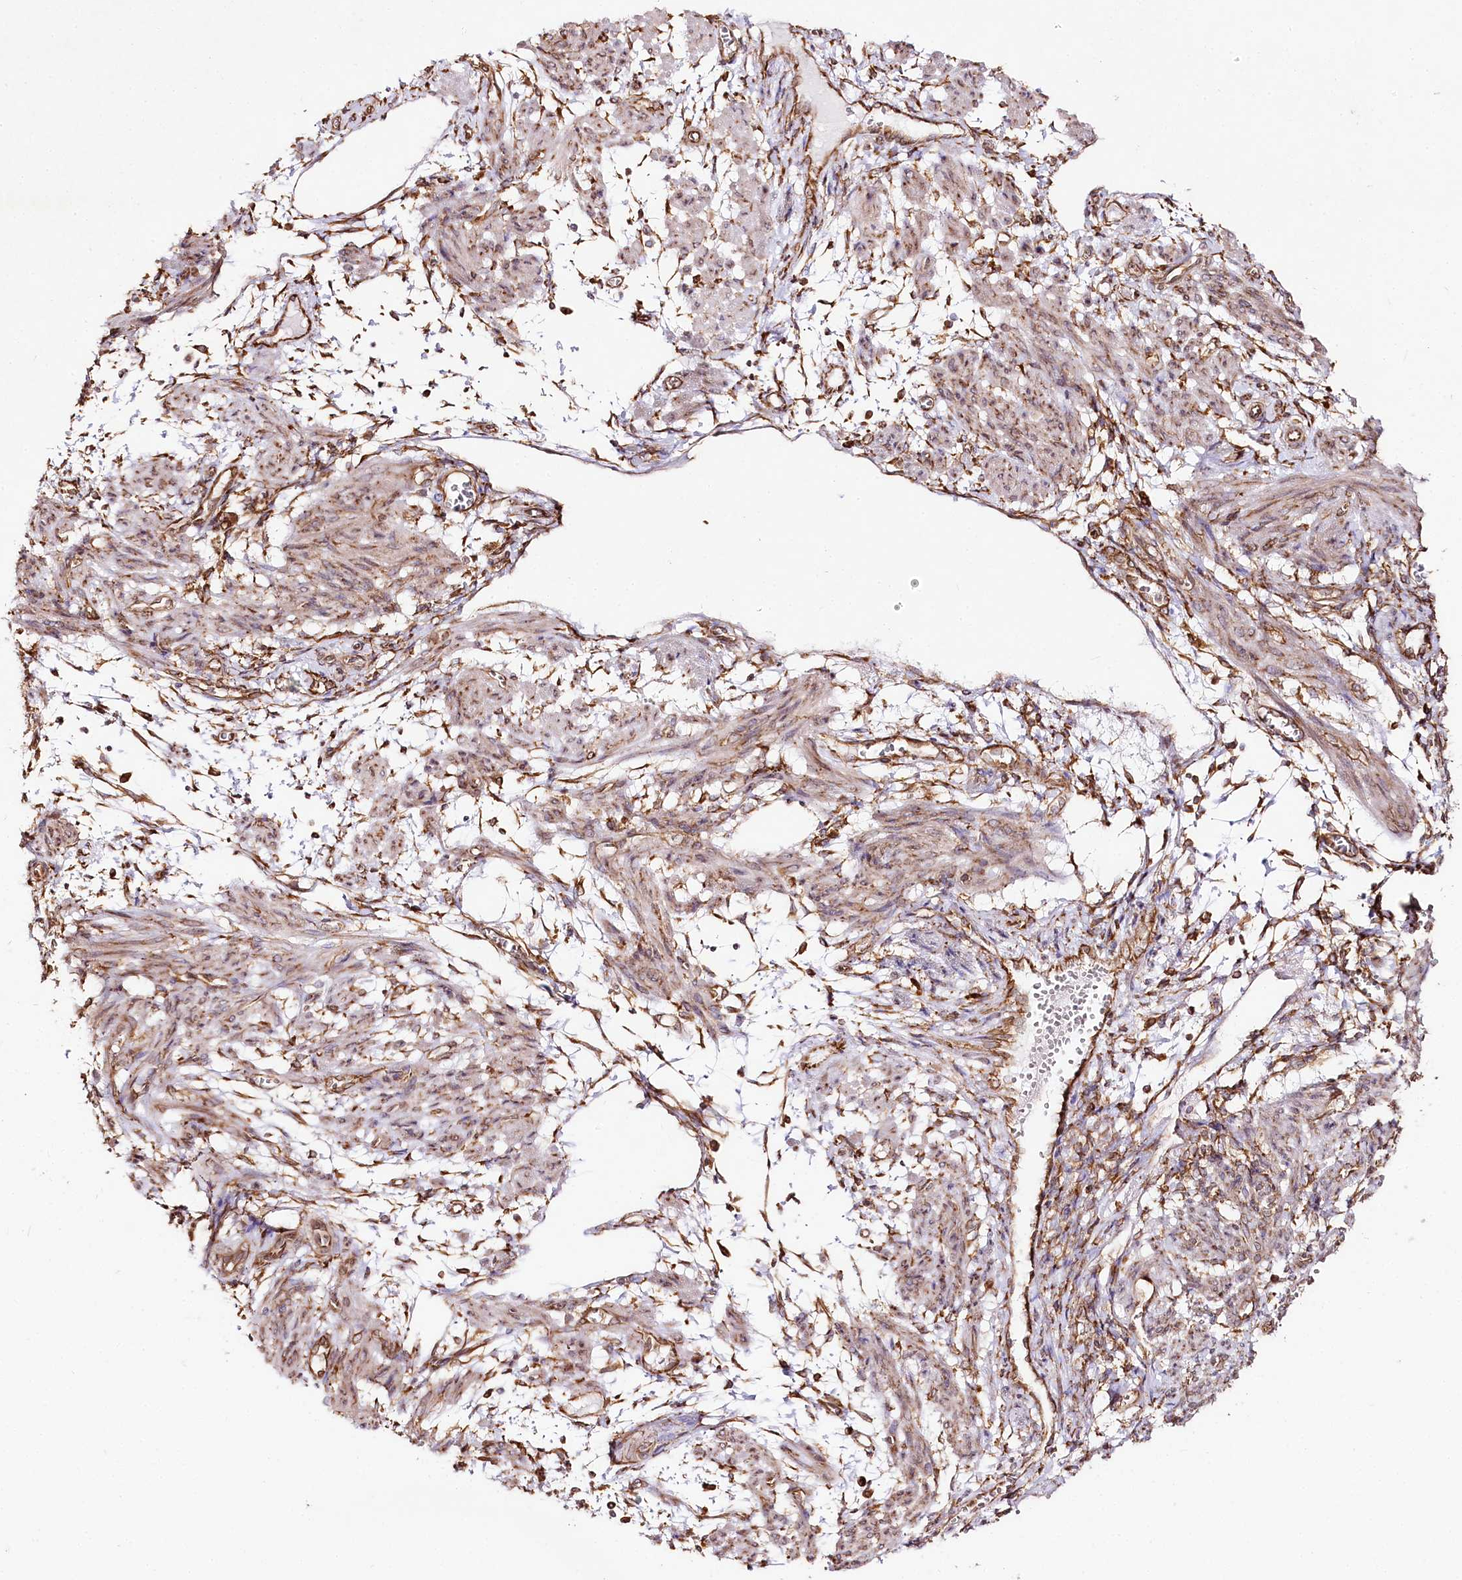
{"staining": {"intensity": "moderate", "quantity": "25%-75%", "location": "cytoplasmic/membranous"}, "tissue": "smooth muscle", "cell_type": "Smooth muscle cells", "image_type": "normal", "snomed": [{"axis": "morphology", "description": "Normal tissue, NOS"}, {"axis": "topography", "description": "Smooth muscle"}], "caption": "This micrograph demonstrates unremarkable smooth muscle stained with immunohistochemistry to label a protein in brown. The cytoplasmic/membranous of smooth muscle cells show moderate positivity for the protein. Nuclei are counter-stained blue.", "gene": "CNPY2", "patient": {"sex": "female", "age": 39}}